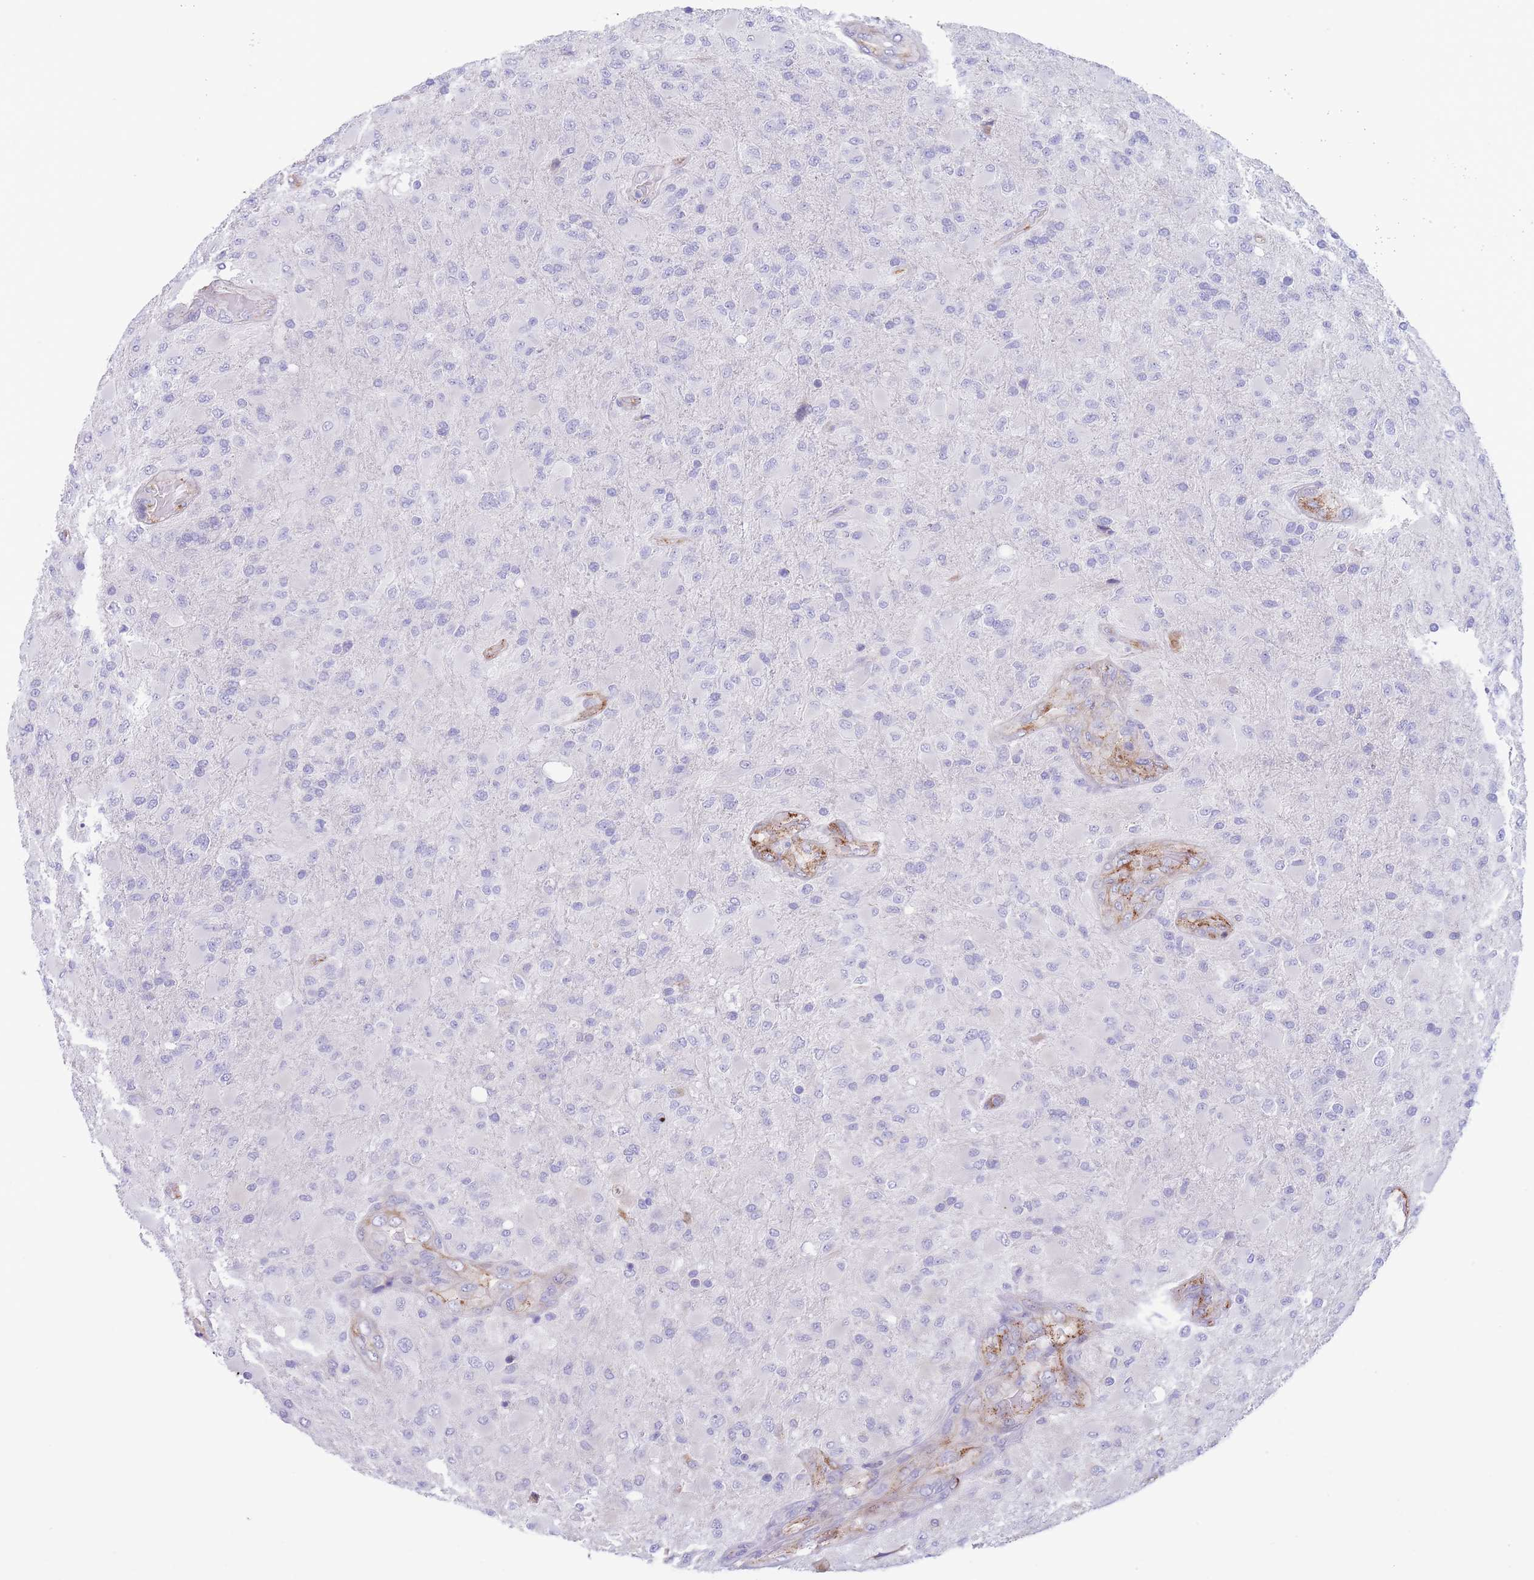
{"staining": {"intensity": "negative", "quantity": "none", "location": "none"}, "tissue": "glioma", "cell_type": "Tumor cells", "image_type": "cancer", "snomed": [{"axis": "morphology", "description": "Glioma, malignant, Low grade"}, {"axis": "topography", "description": "Brain"}], "caption": "Immunohistochemistry image of human glioma stained for a protein (brown), which displays no positivity in tumor cells.", "gene": "DET1", "patient": {"sex": "male", "age": 65}}